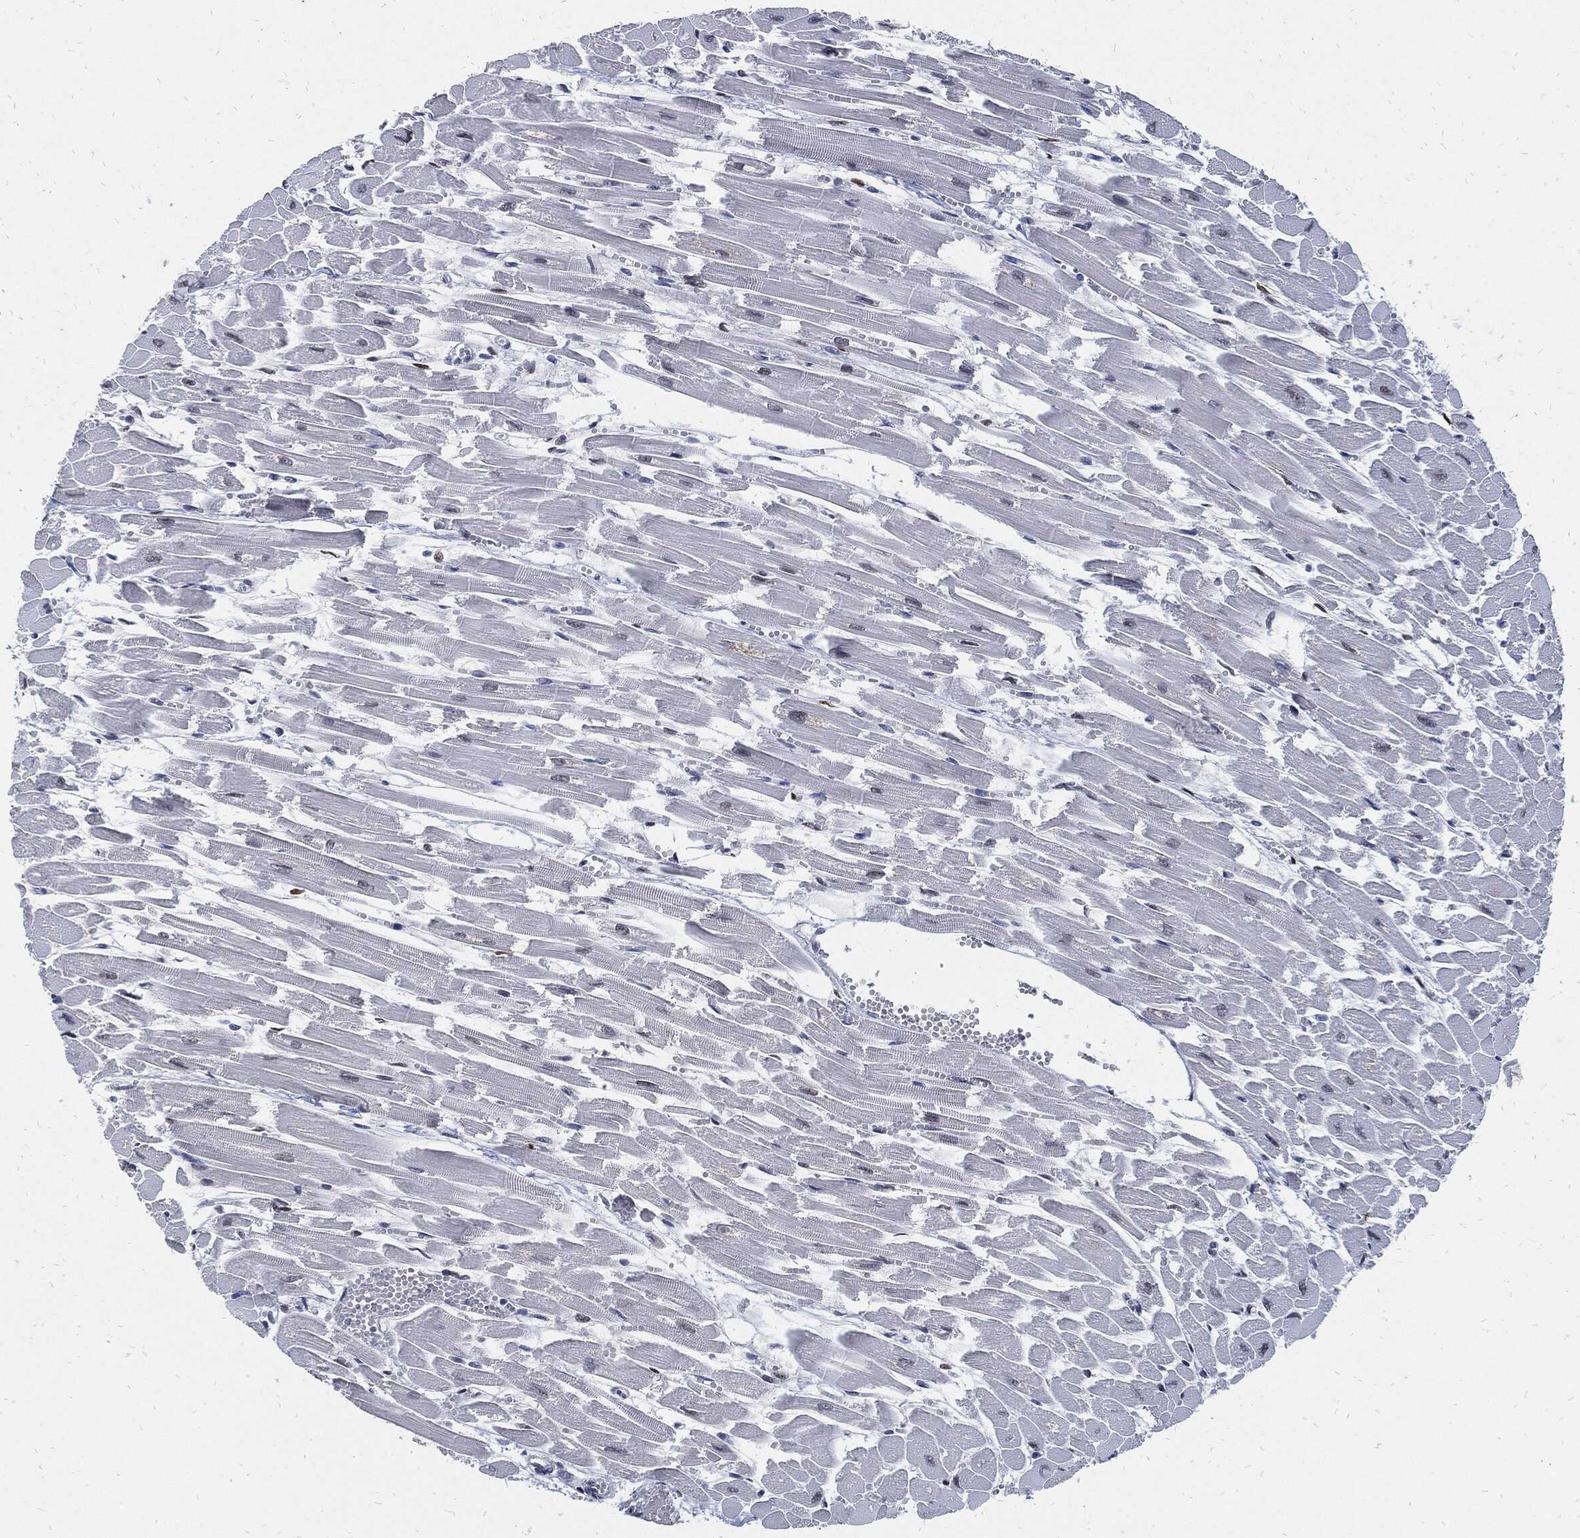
{"staining": {"intensity": "moderate", "quantity": "<25%", "location": "nuclear"}, "tissue": "heart muscle", "cell_type": "Cardiomyocytes", "image_type": "normal", "snomed": [{"axis": "morphology", "description": "Normal tissue, NOS"}, {"axis": "topography", "description": "Heart"}], "caption": "IHC of benign heart muscle reveals low levels of moderate nuclear positivity in about <25% of cardiomyocytes.", "gene": "JUN", "patient": {"sex": "female", "age": 52}}